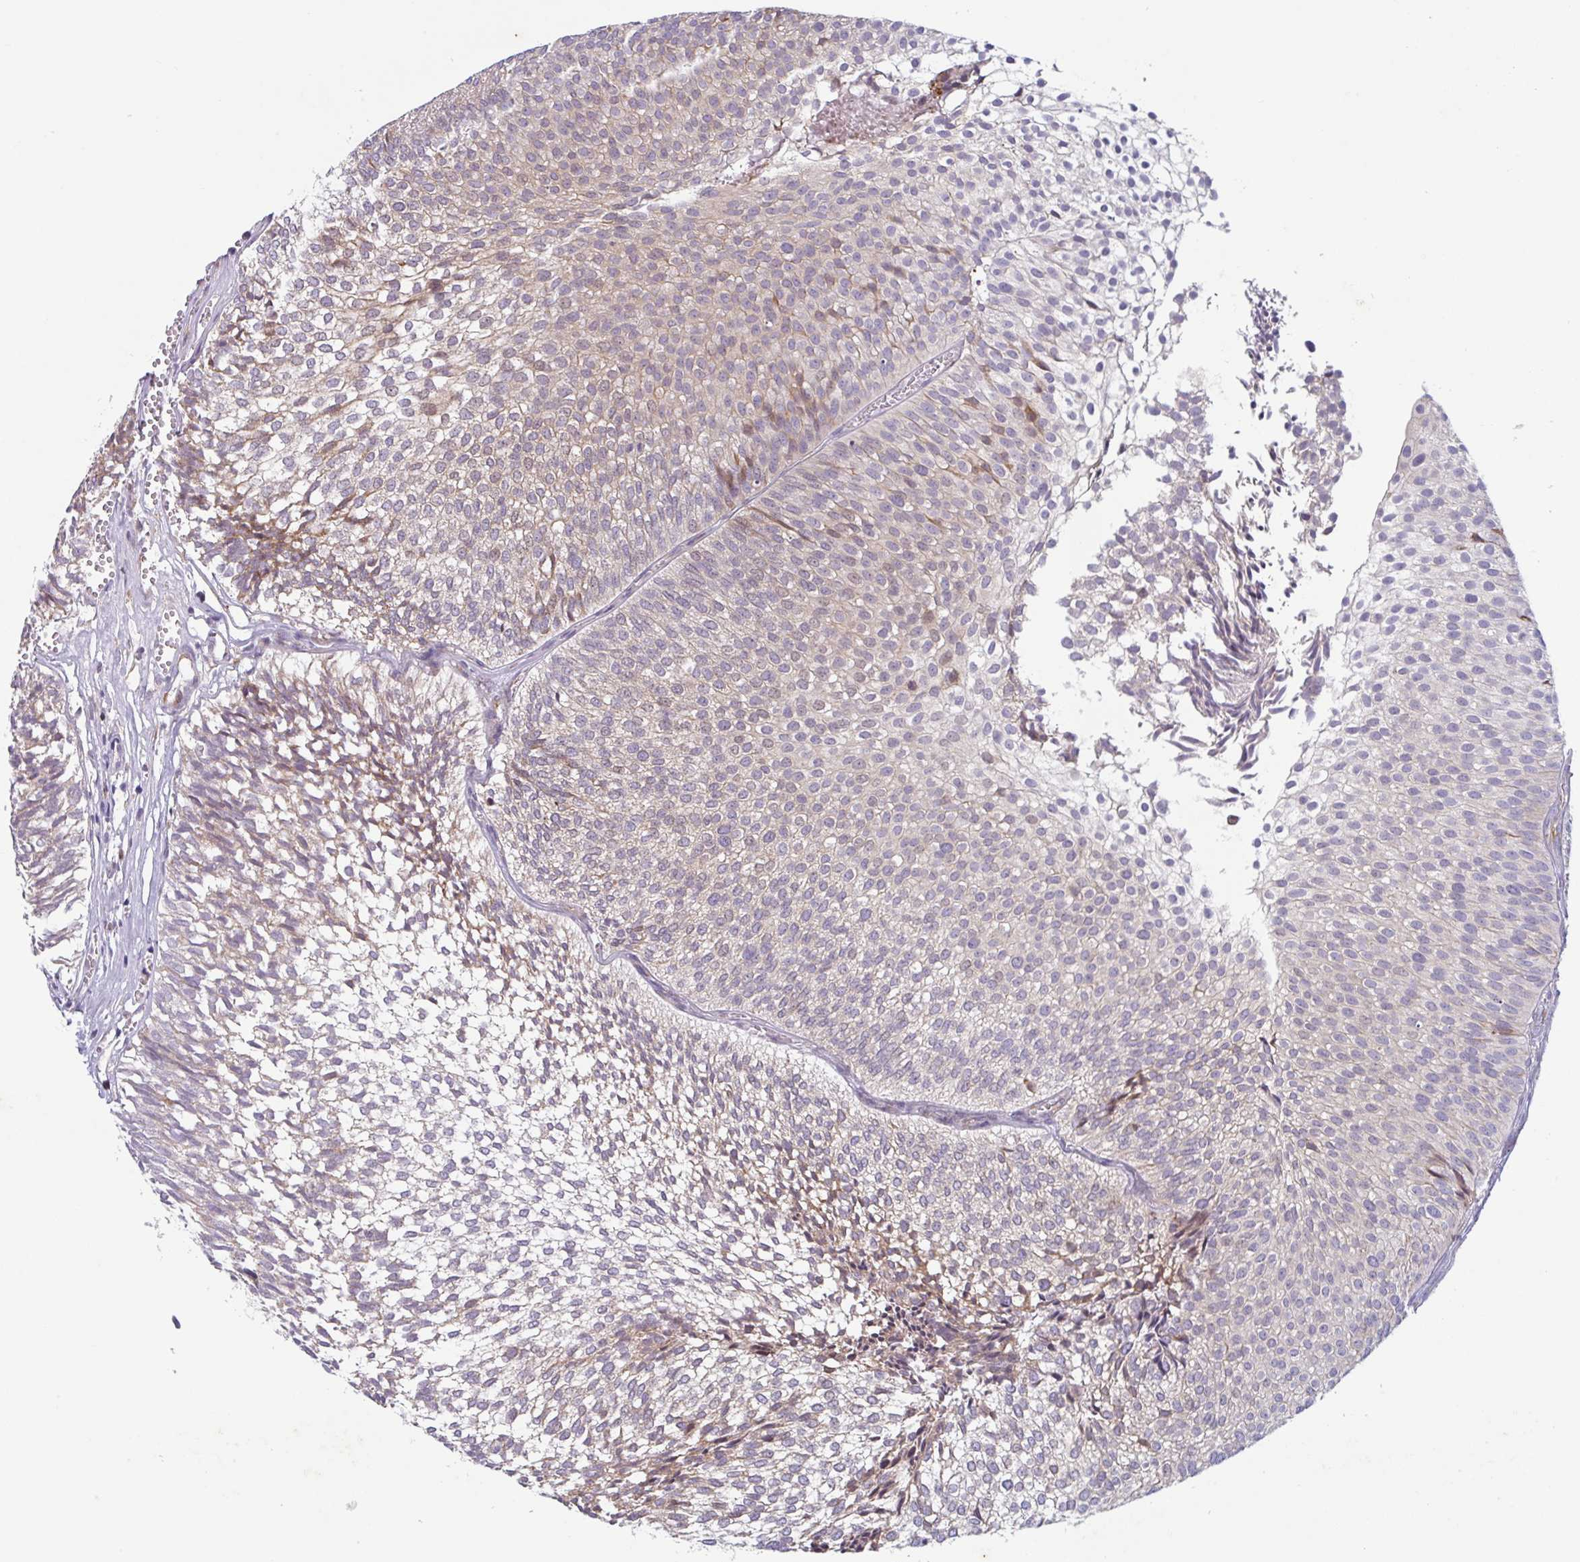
{"staining": {"intensity": "moderate", "quantity": "<25%", "location": "cytoplasmic/membranous"}, "tissue": "urothelial cancer", "cell_type": "Tumor cells", "image_type": "cancer", "snomed": [{"axis": "morphology", "description": "Urothelial carcinoma, Low grade"}, {"axis": "topography", "description": "Urinary bladder"}], "caption": "Moderate cytoplasmic/membranous staining for a protein is appreciated in about <25% of tumor cells of urothelial carcinoma (low-grade) using IHC.", "gene": "RIT1", "patient": {"sex": "male", "age": 91}}